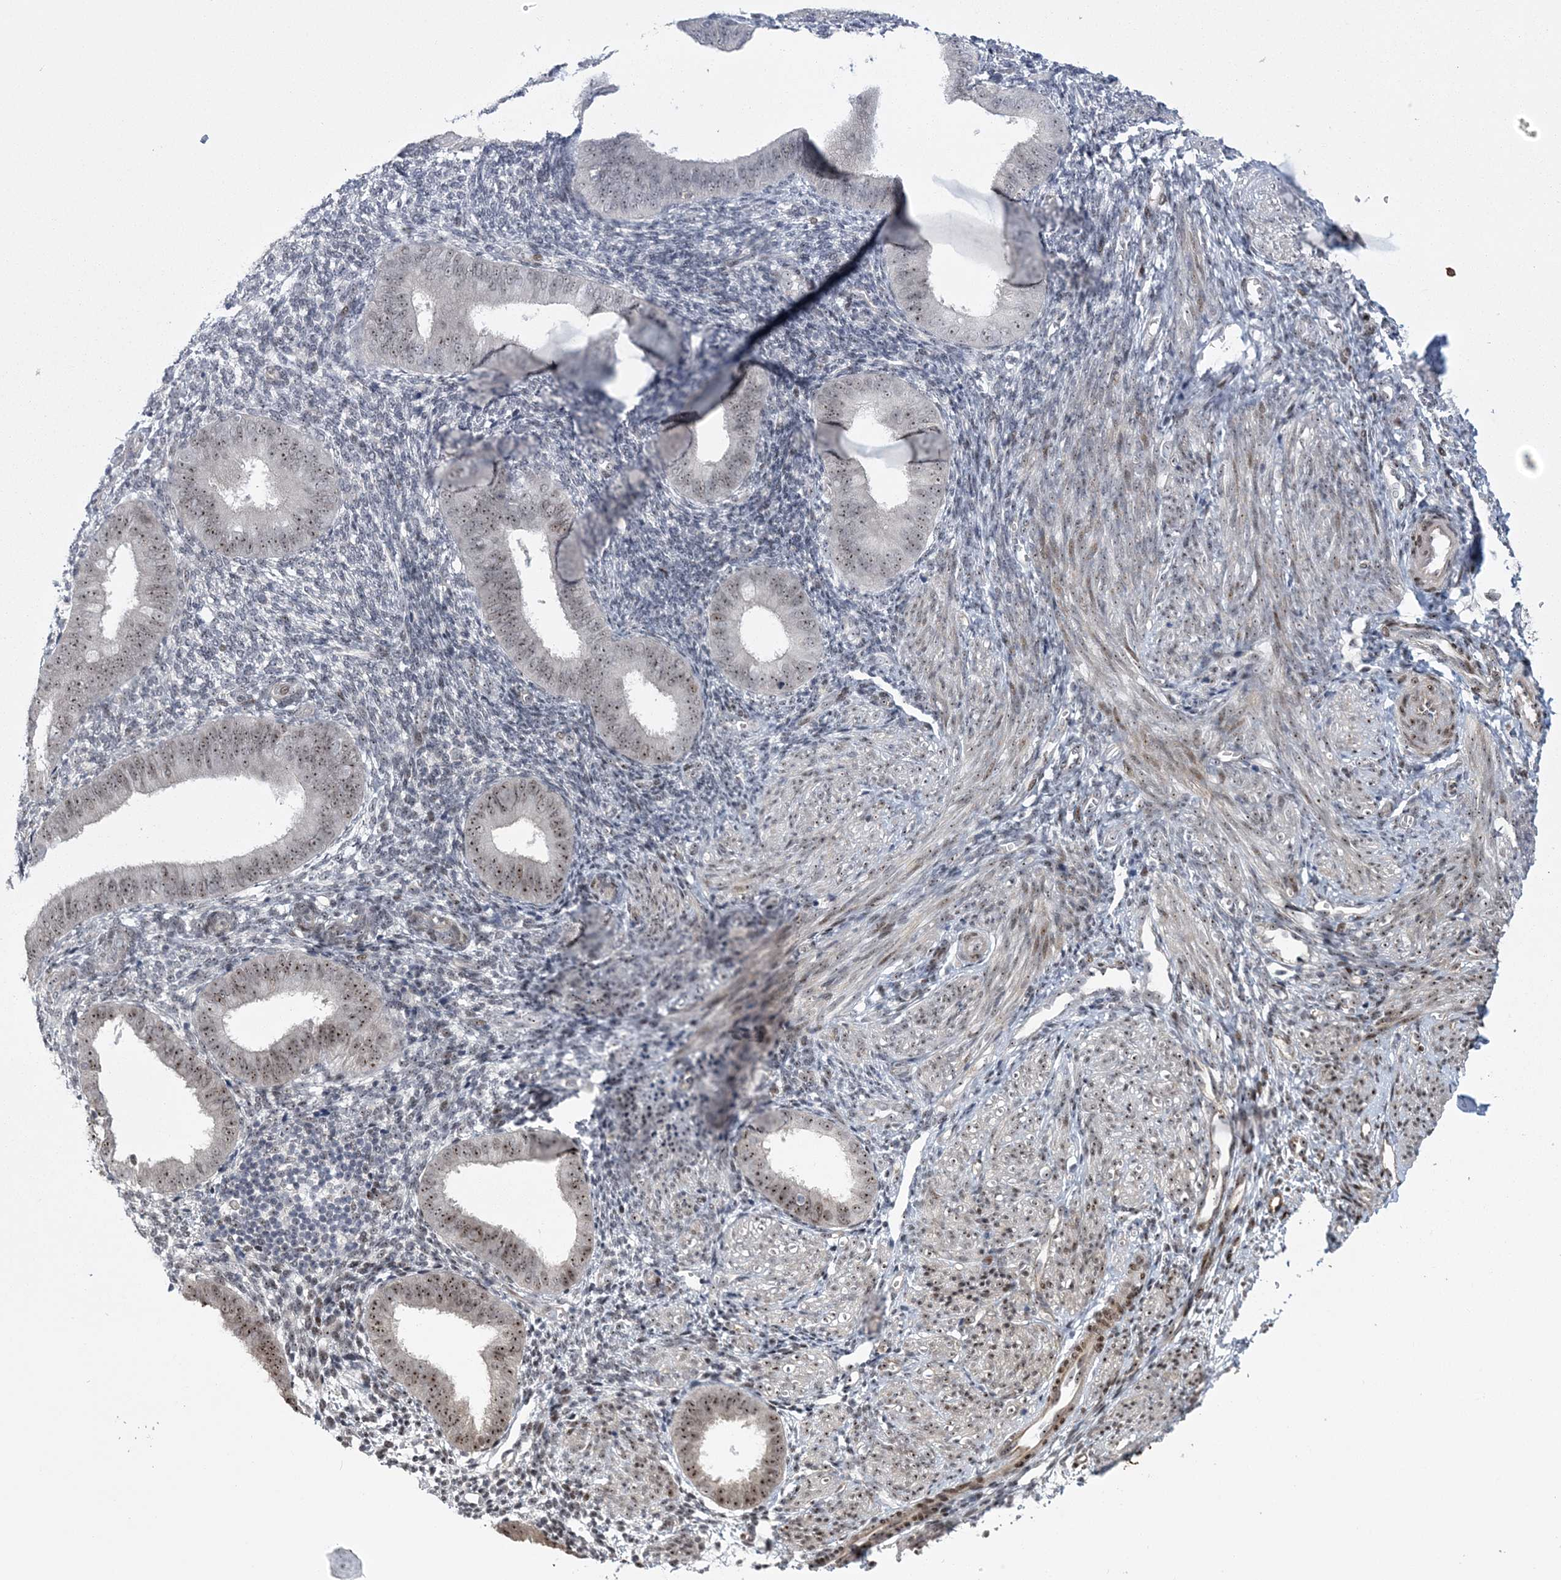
{"staining": {"intensity": "negative", "quantity": "none", "location": "none"}, "tissue": "endometrium", "cell_type": "Cells in endometrial stroma", "image_type": "normal", "snomed": [{"axis": "morphology", "description": "Normal tissue, NOS"}, {"axis": "topography", "description": "Uterus"}, {"axis": "topography", "description": "Endometrium"}], "caption": "Immunohistochemistry micrograph of normal endometrium stained for a protein (brown), which reveals no positivity in cells in endometrial stroma.", "gene": "HOMEZ", "patient": {"sex": "female", "age": 48}}